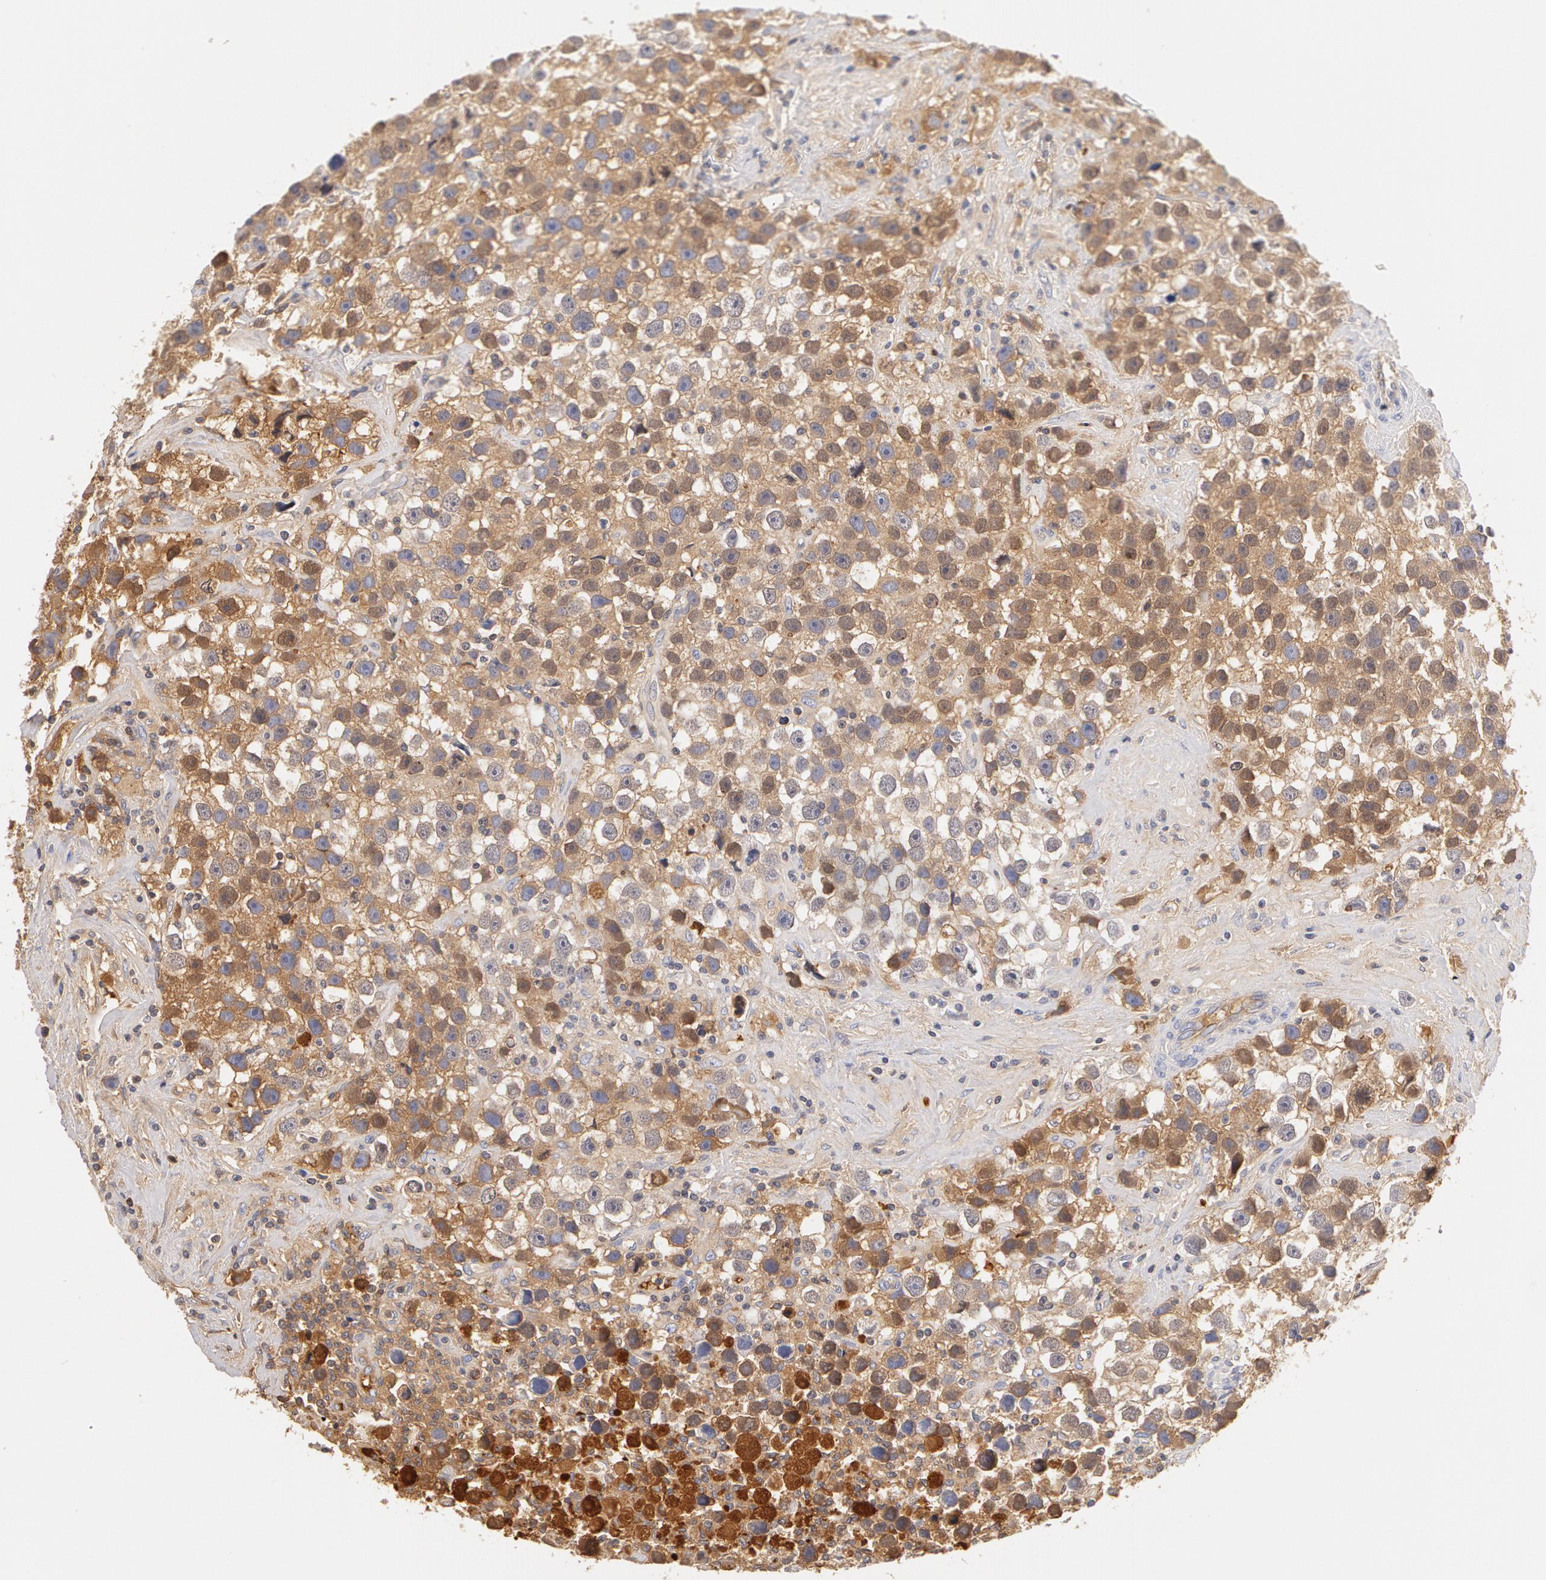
{"staining": {"intensity": "moderate", "quantity": ">75%", "location": "cytoplasmic/membranous,nuclear"}, "tissue": "testis cancer", "cell_type": "Tumor cells", "image_type": "cancer", "snomed": [{"axis": "morphology", "description": "Seminoma, NOS"}, {"axis": "topography", "description": "Testis"}], "caption": "This is an image of IHC staining of testis cancer, which shows moderate positivity in the cytoplasmic/membranous and nuclear of tumor cells.", "gene": "GC", "patient": {"sex": "male", "age": 43}}